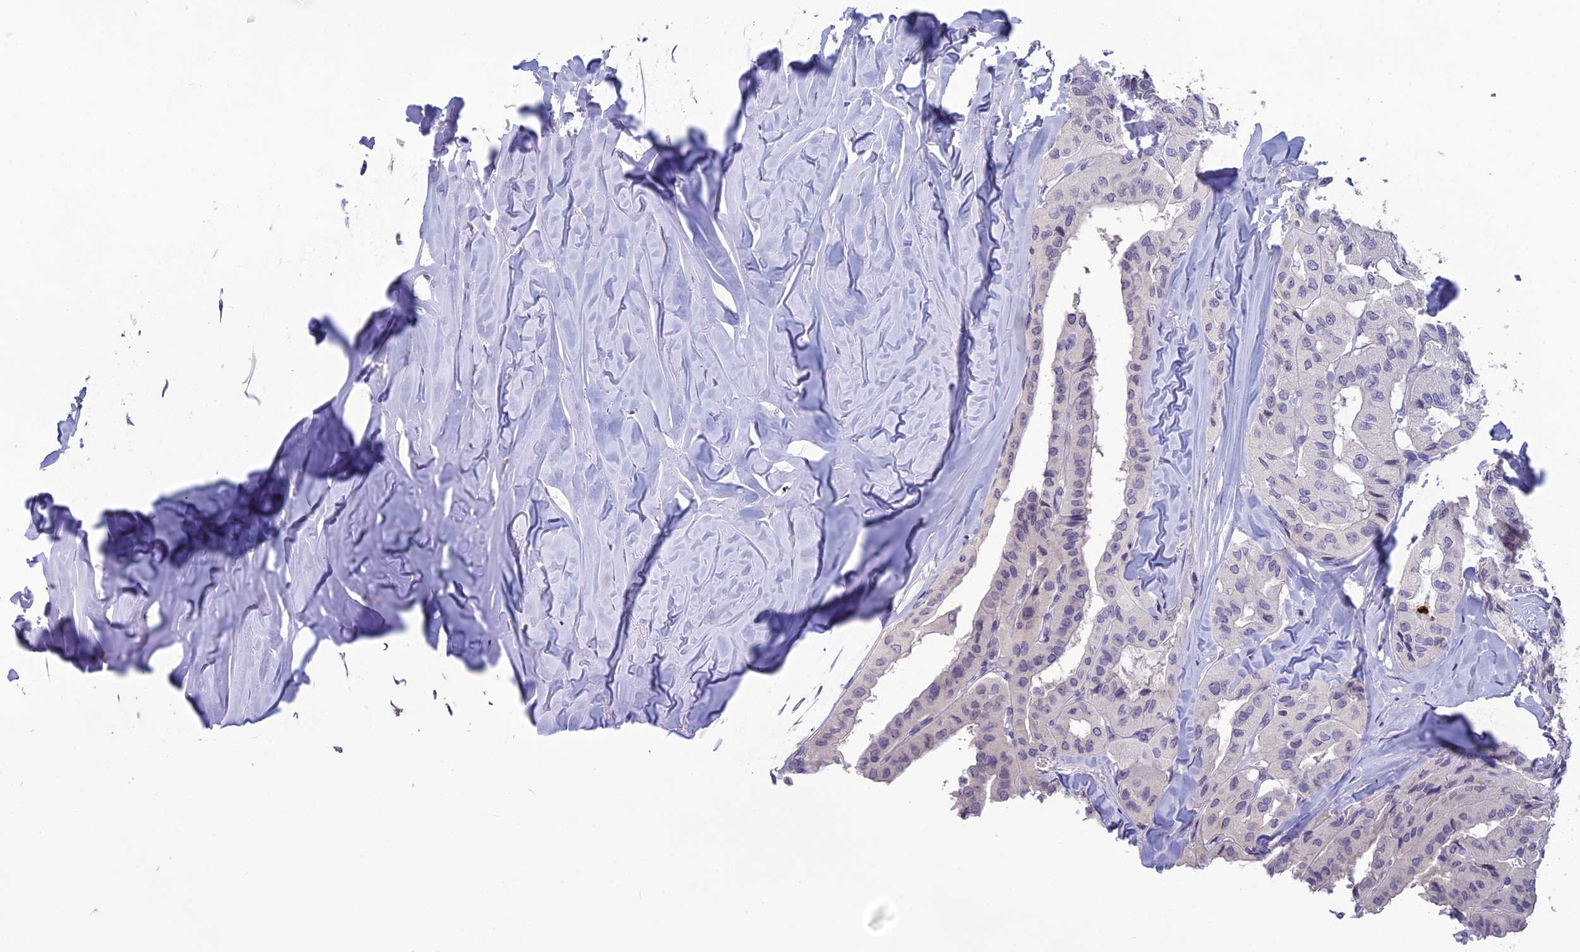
{"staining": {"intensity": "negative", "quantity": "none", "location": "none"}, "tissue": "thyroid cancer", "cell_type": "Tumor cells", "image_type": "cancer", "snomed": [{"axis": "morphology", "description": "Papillary adenocarcinoma, NOS"}, {"axis": "topography", "description": "Thyroid gland"}], "caption": "Tumor cells are negative for protein expression in human papillary adenocarcinoma (thyroid).", "gene": "TMEM134", "patient": {"sex": "female", "age": 59}}